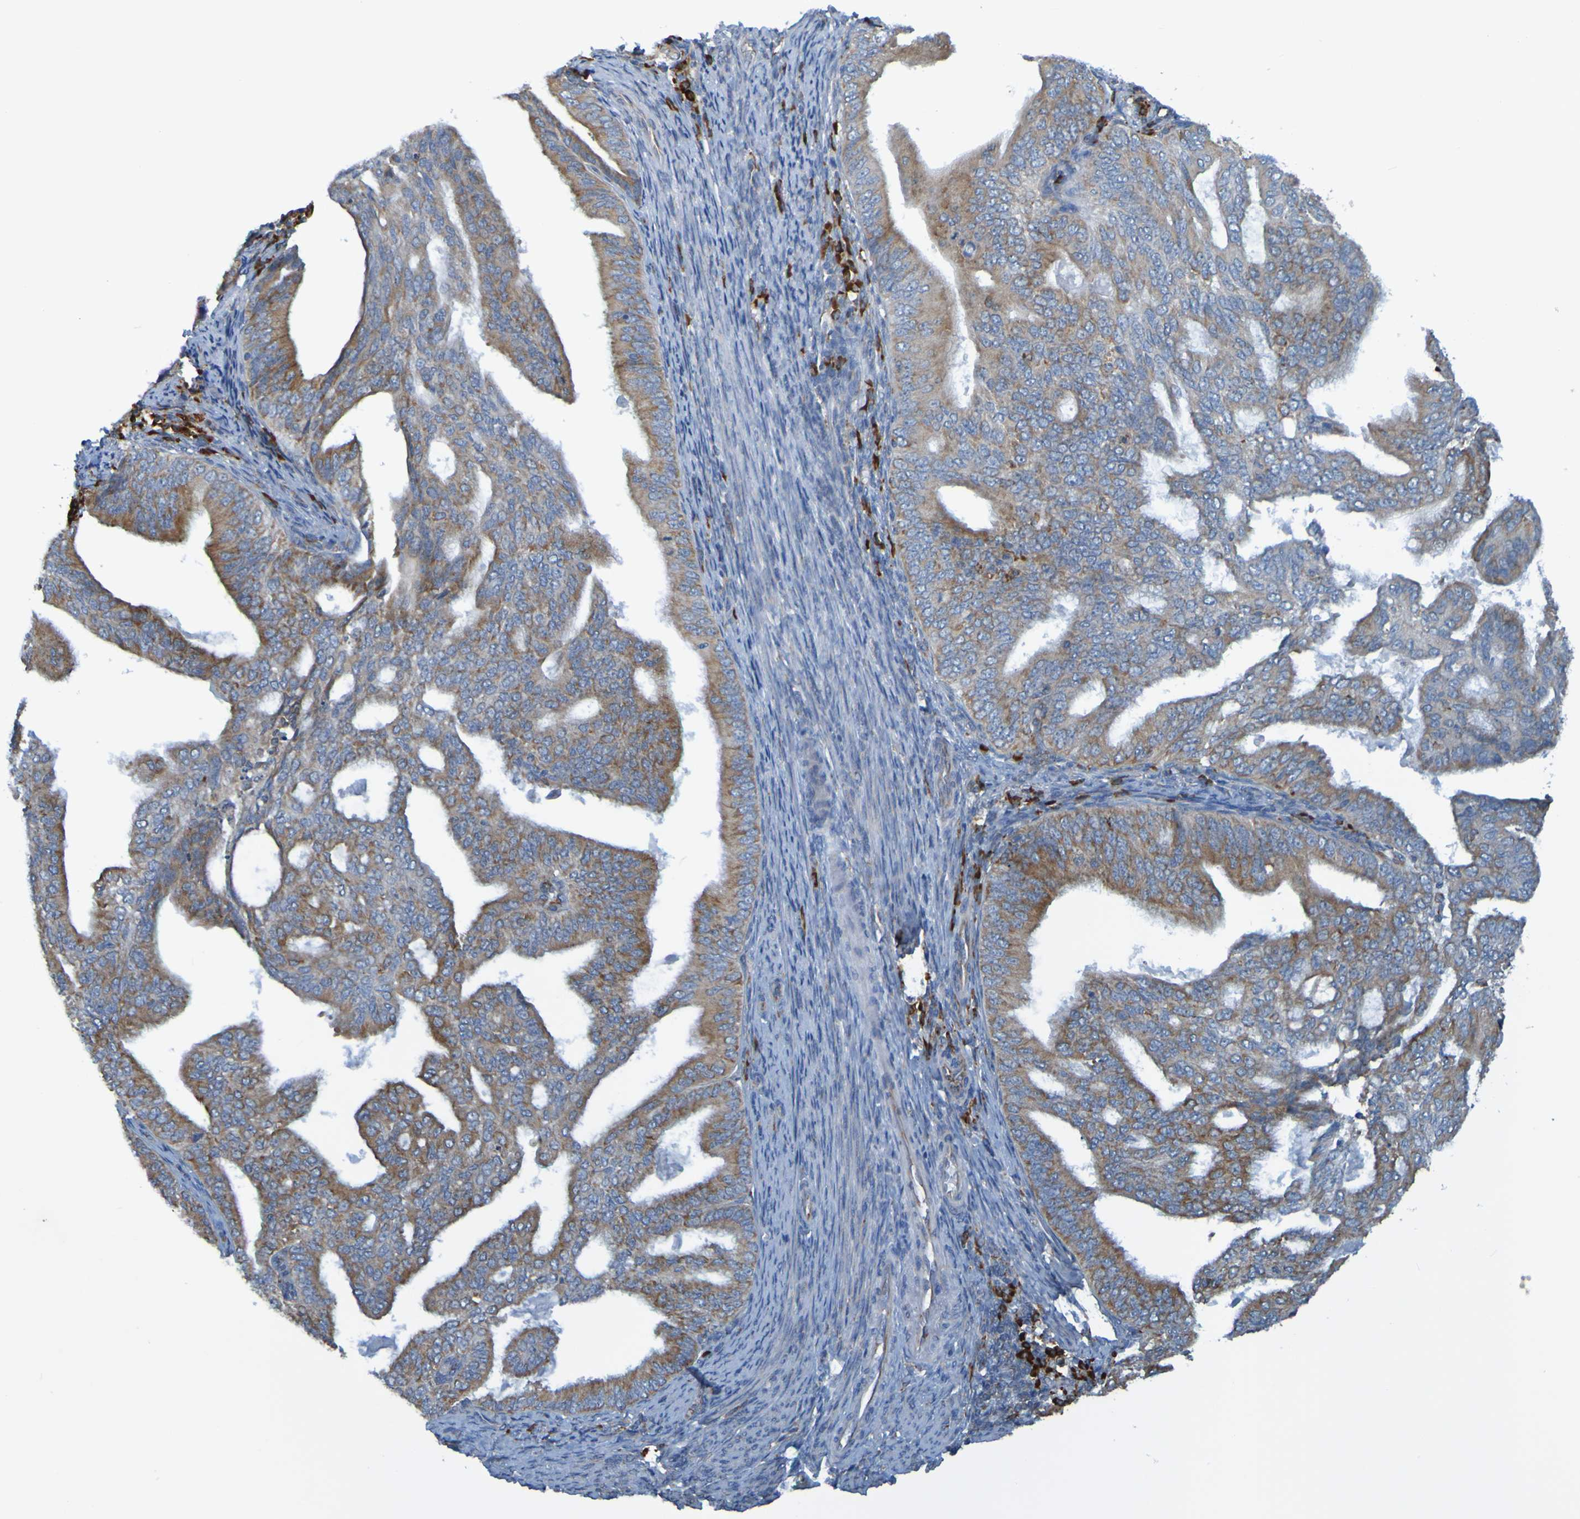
{"staining": {"intensity": "weak", "quantity": ">75%", "location": "cytoplasmic/membranous"}, "tissue": "endometrial cancer", "cell_type": "Tumor cells", "image_type": "cancer", "snomed": [{"axis": "morphology", "description": "Adenocarcinoma, NOS"}, {"axis": "topography", "description": "Endometrium"}], "caption": "Immunohistochemistry (IHC) of human endometrial cancer reveals low levels of weak cytoplasmic/membranous expression in approximately >75% of tumor cells.", "gene": "SSR1", "patient": {"sex": "female", "age": 58}}